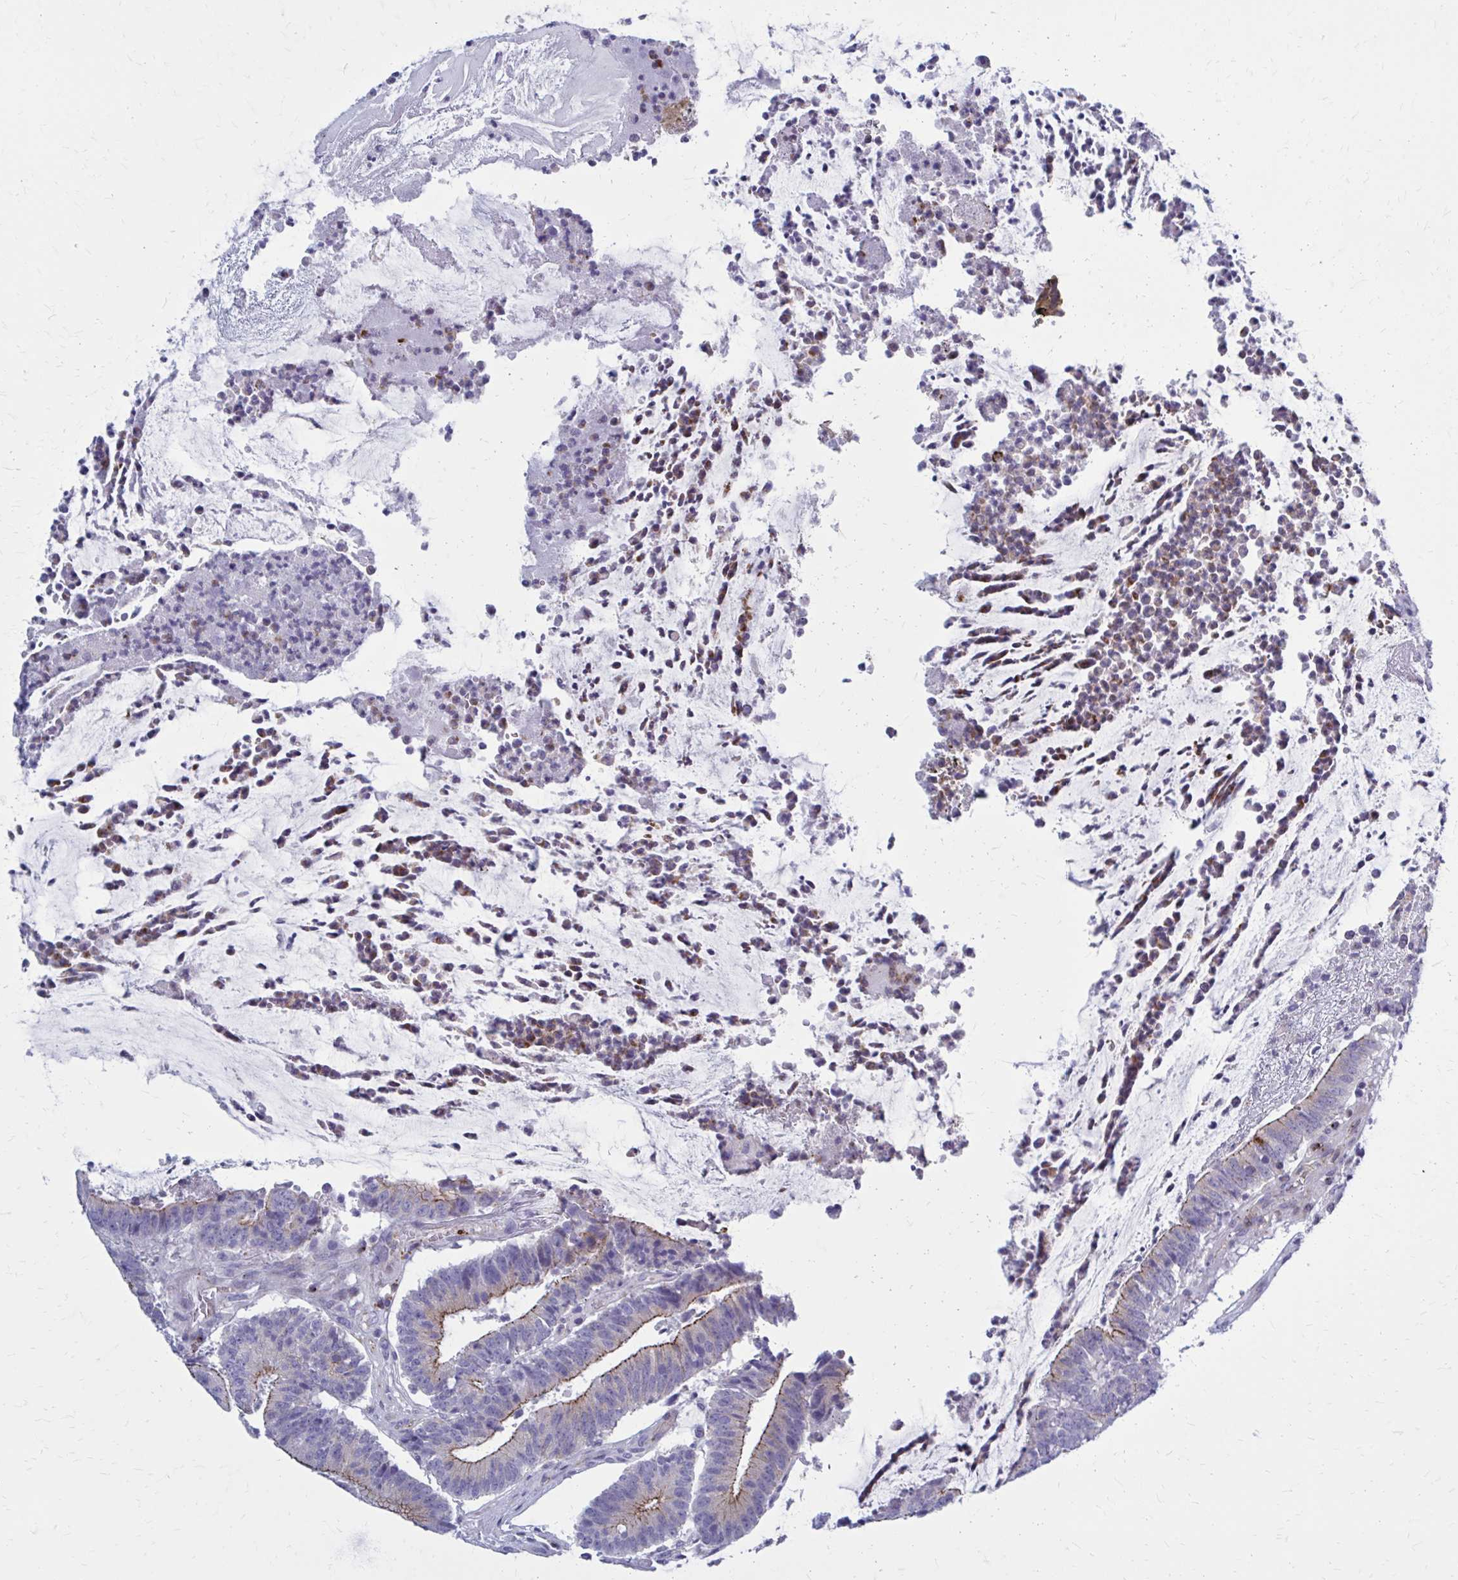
{"staining": {"intensity": "moderate", "quantity": "<25%", "location": "cytoplasmic/membranous"}, "tissue": "colorectal cancer", "cell_type": "Tumor cells", "image_type": "cancer", "snomed": [{"axis": "morphology", "description": "Adenocarcinoma, NOS"}, {"axis": "topography", "description": "Colon"}], "caption": "Immunohistochemical staining of human colorectal adenocarcinoma demonstrates low levels of moderate cytoplasmic/membranous protein expression in approximately <25% of tumor cells.", "gene": "PEDS1", "patient": {"sex": "female", "age": 43}}